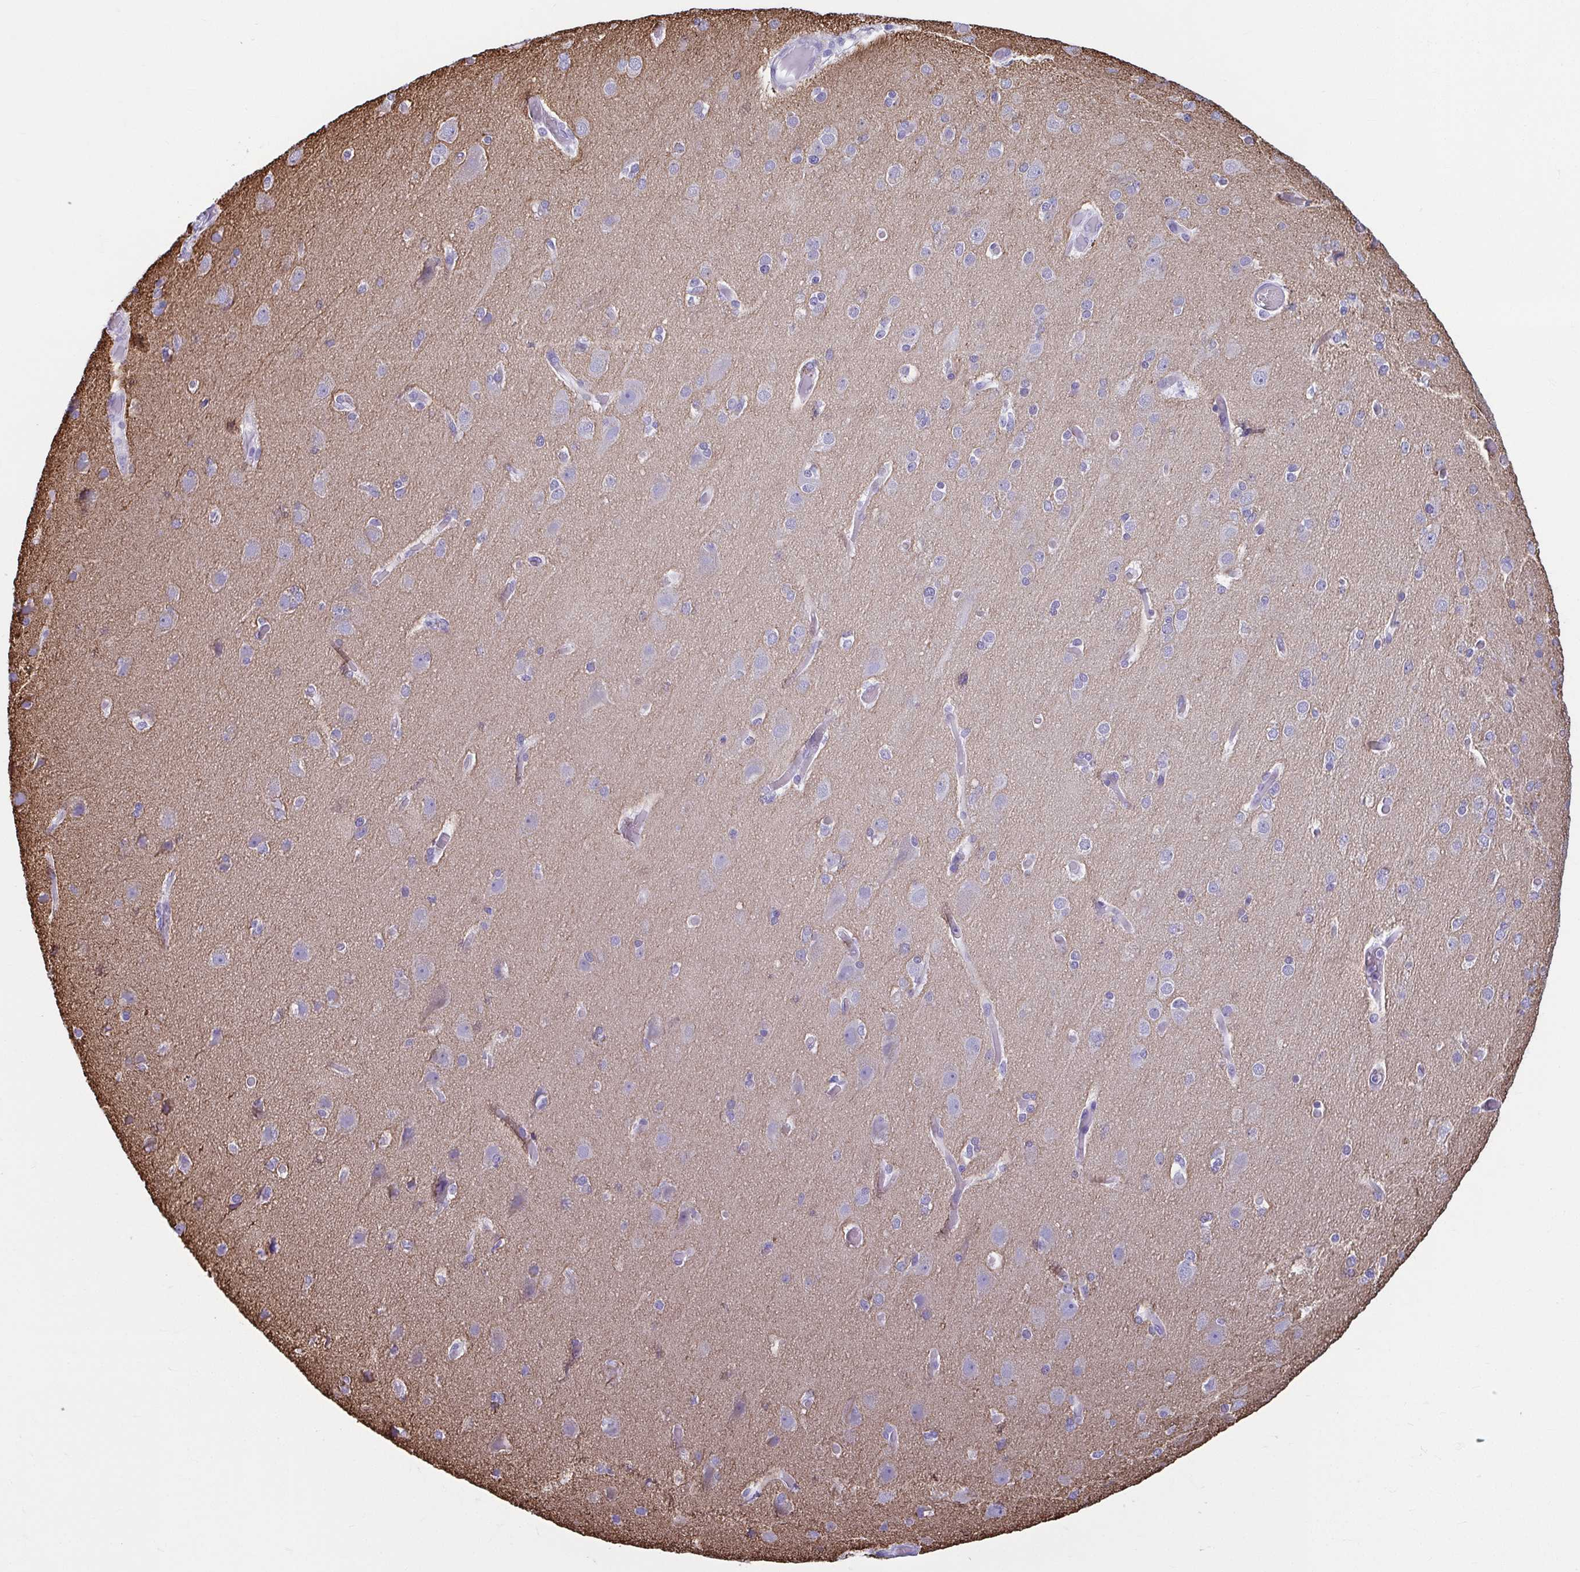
{"staining": {"intensity": "negative", "quantity": "none", "location": "none"}, "tissue": "cerebral cortex", "cell_type": "Endothelial cells", "image_type": "normal", "snomed": [{"axis": "morphology", "description": "Normal tissue, NOS"}, {"axis": "morphology", "description": "Glioma, malignant, High grade"}, {"axis": "topography", "description": "Cerebral cortex"}], "caption": "The immunohistochemistry histopathology image has no significant positivity in endothelial cells of cerebral cortex. (Immunohistochemistry, brightfield microscopy, high magnification).", "gene": "TCEAL3", "patient": {"sex": "male", "age": 71}}